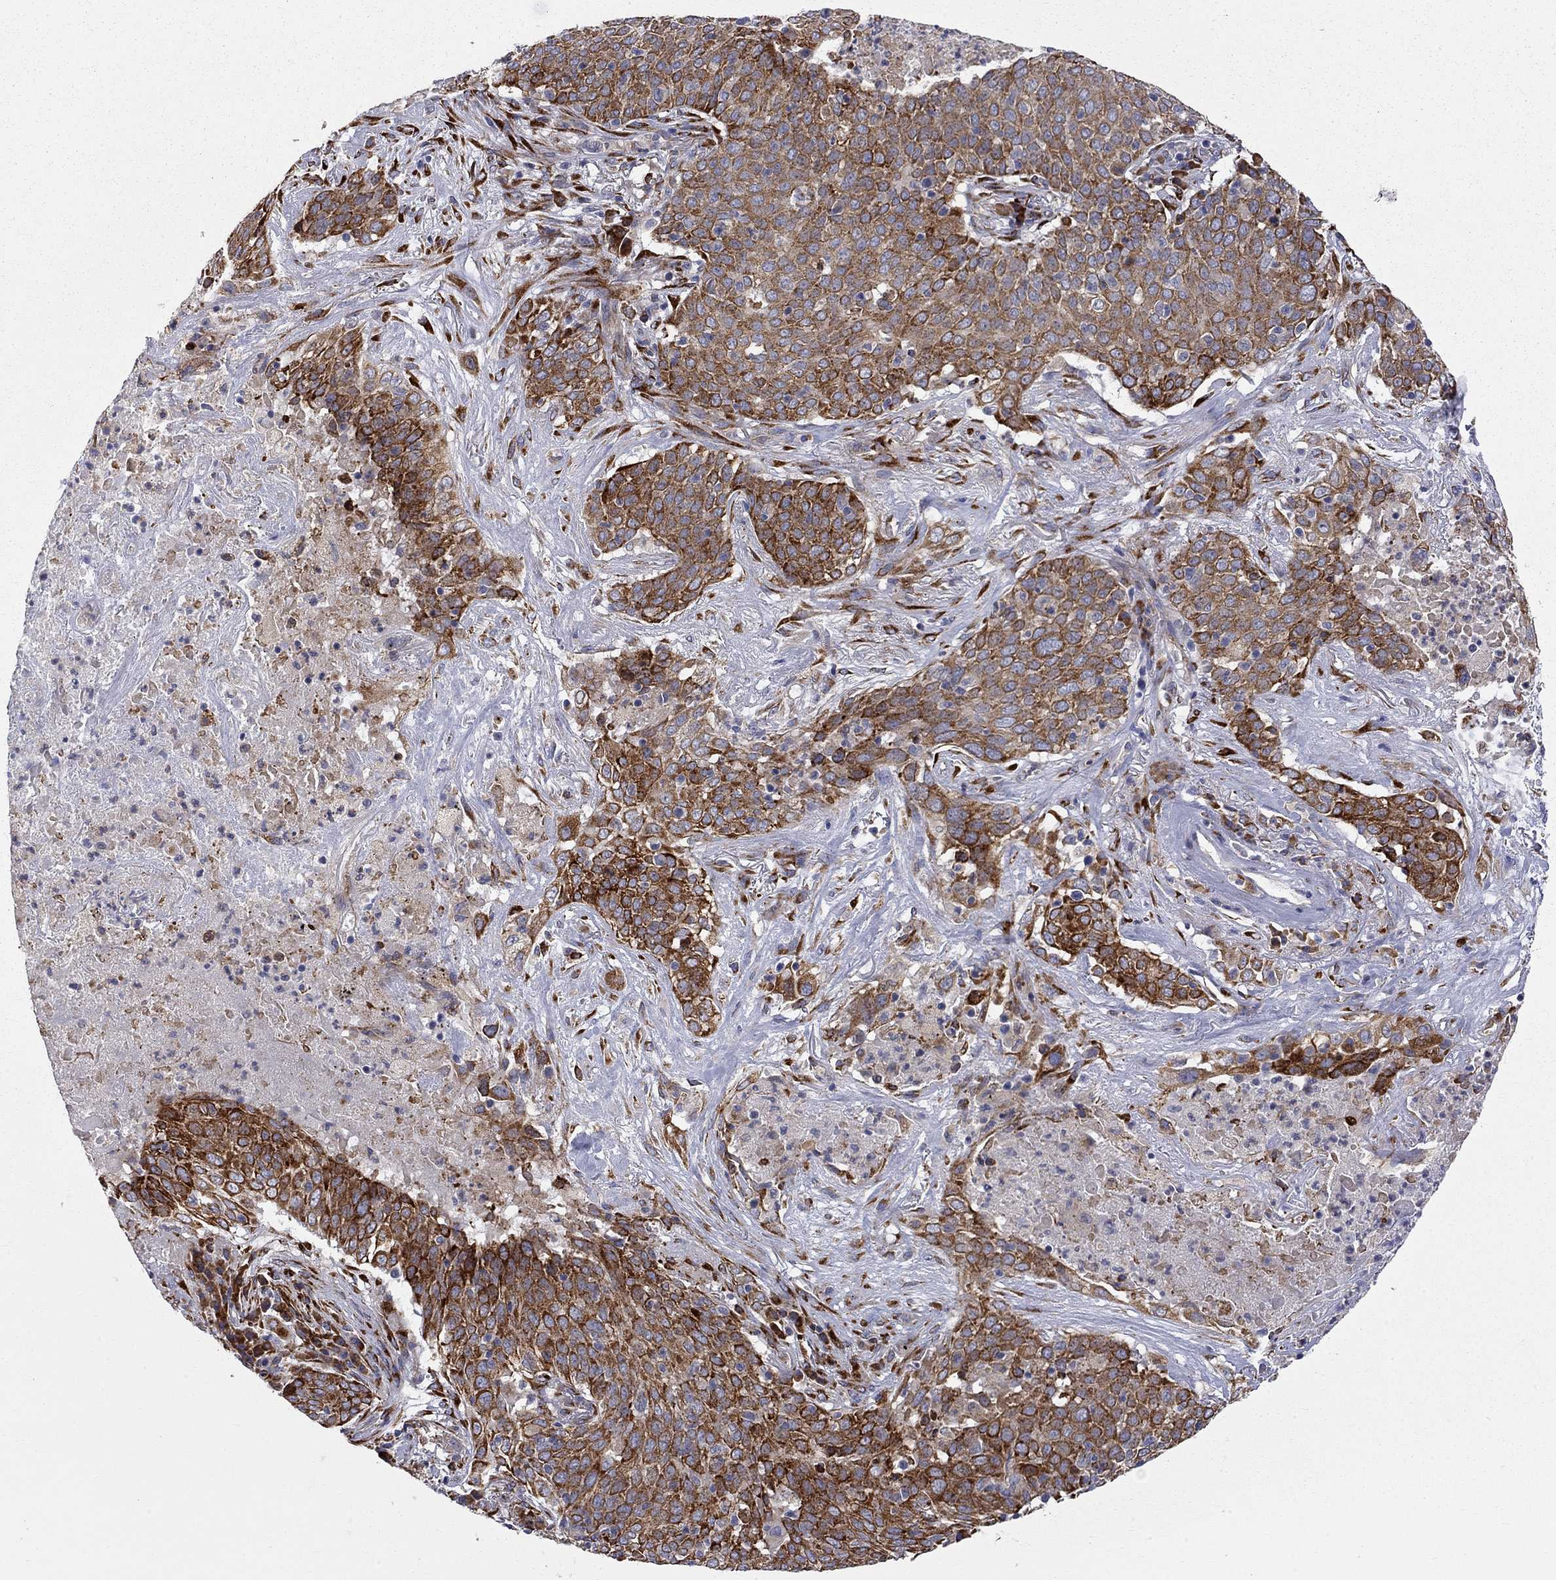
{"staining": {"intensity": "strong", "quantity": ">75%", "location": "cytoplasmic/membranous"}, "tissue": "lung cancer", "cell_type": "Tumor cells", "image_type": "cancer", "snomed": [{"axis": "morphology", "description": "Squamous cell carcinoma, NOS"}, {"axis": "topography", "description": "Lung"}], "caption": "Protein analysis of lung cancer (squamous cell carcinoma) tissue reveals strong cytoplasmic/membranous staining in about >75% of tumor cells. The staining is performed using DAB (3,3'-diaminobenzidine) brown chromogen to label protein expression. The nuclei are counter-stained blue using hematoxylin.", "gene": "CASTOR1", "patient": {"sex": "male", "age": 82}}